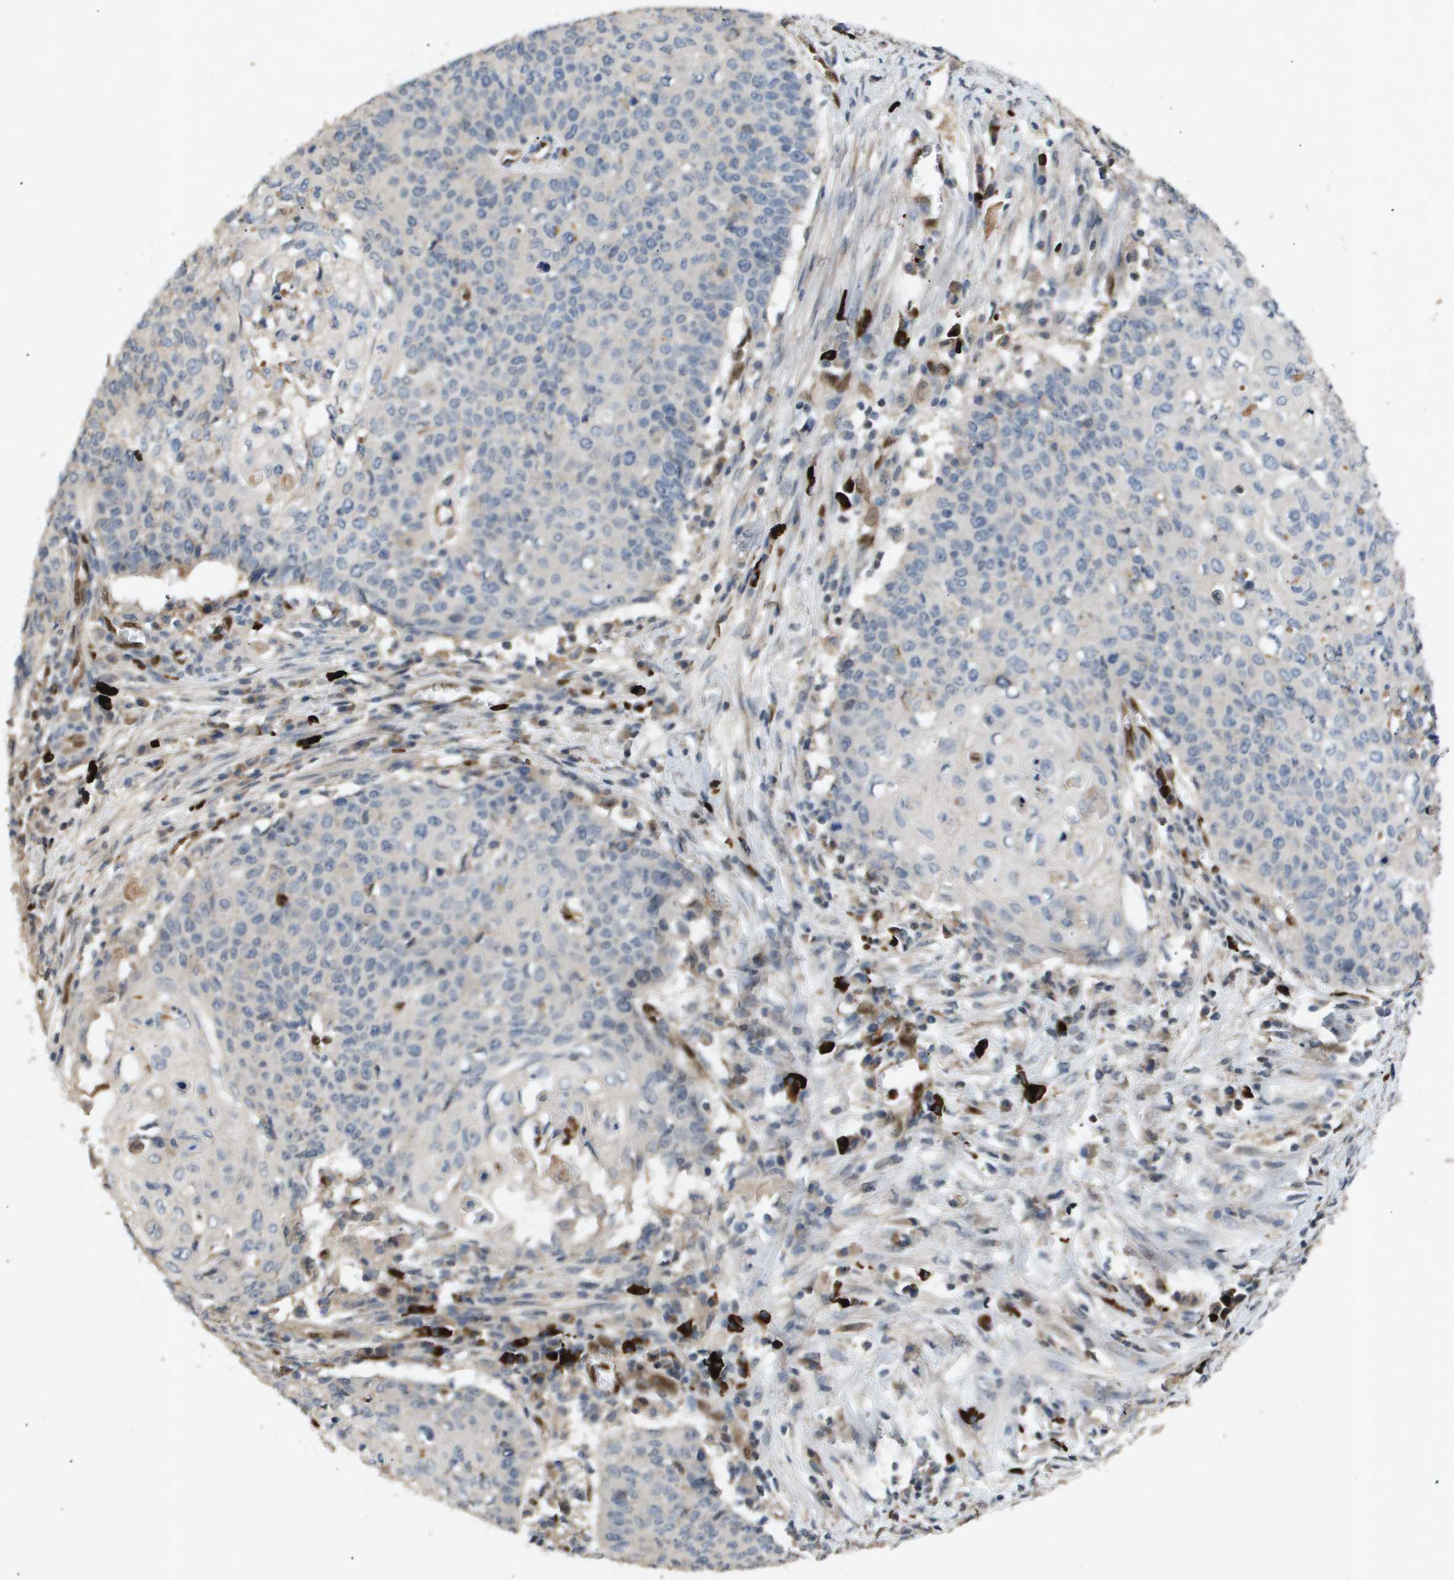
{"staining": {"intensity": "negative", "quantity": "none", "location": "none"}, "tissue": "cervical cancer", "cell_type": "Tumor cells", "image_type": "cancer", "snomed": [{"axis": "morphology", "description": "Squamous cell carcinoma, NOS"}, {"axis": "topography", "description": "Cervix"}], "caption": "A micrograph of cervical squamous cell carcinoma stained for a protein reveals no brown staining in tumor cells.", "gene": "ERG", "patient": {"sex": "female", "age": 39}}